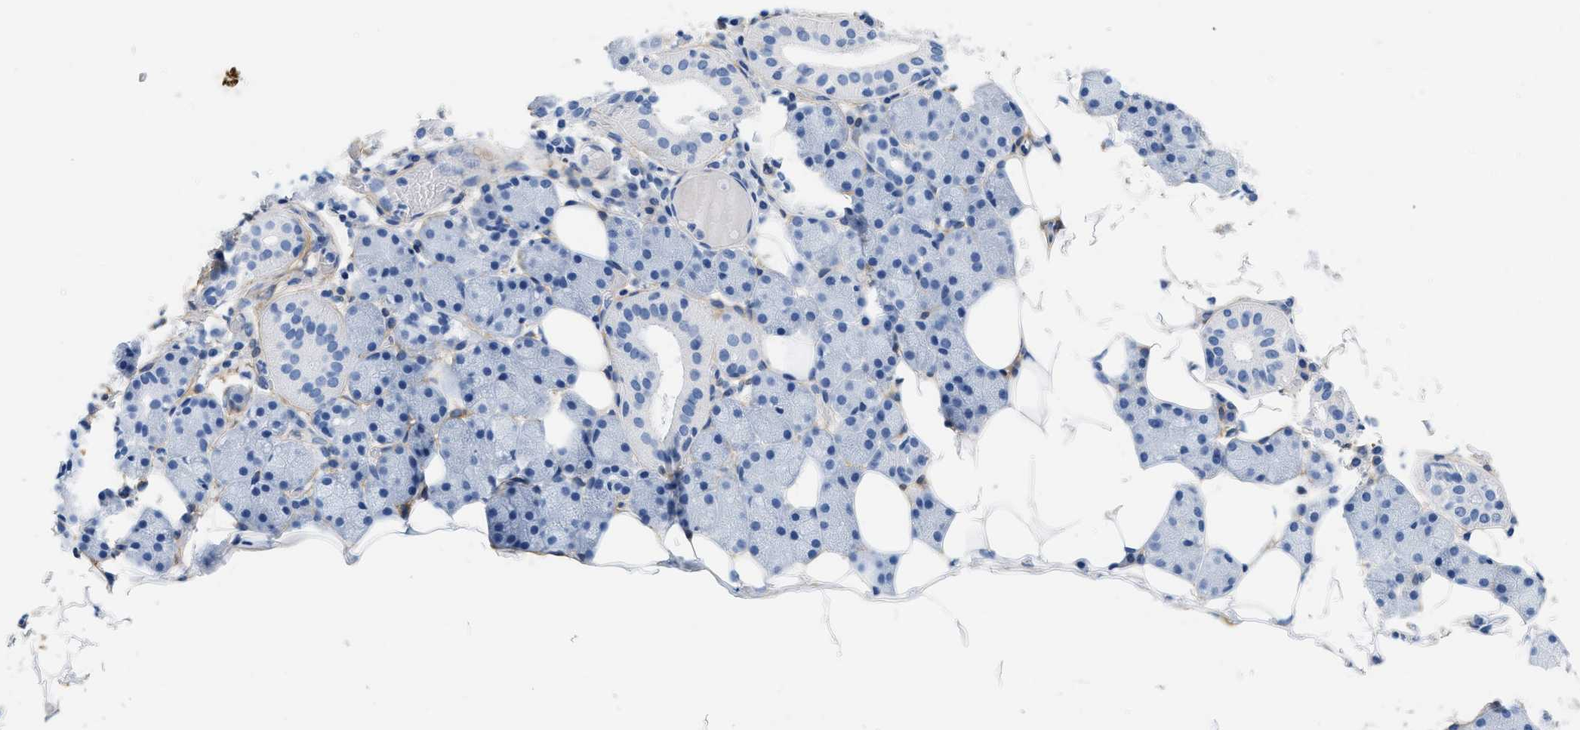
{"staining": {"intensity": "negative", "quantity": "none", "location": "none"}, "tissue": "salivary gland", "cell_type": "Glandular cells", "image_type": "normal", "snomed": [{"axis": "morphology", "description": "Normal tissue, NOS"}, {"axis": "topography", "description": "Salivary gland"}], "caption": "A micrograph of human salivary gland is negative for staining in glandular cells. Nuclei are stained in blue.", "gene": "PDGFRB", "patient": {"sex": "female", "age": 33}}